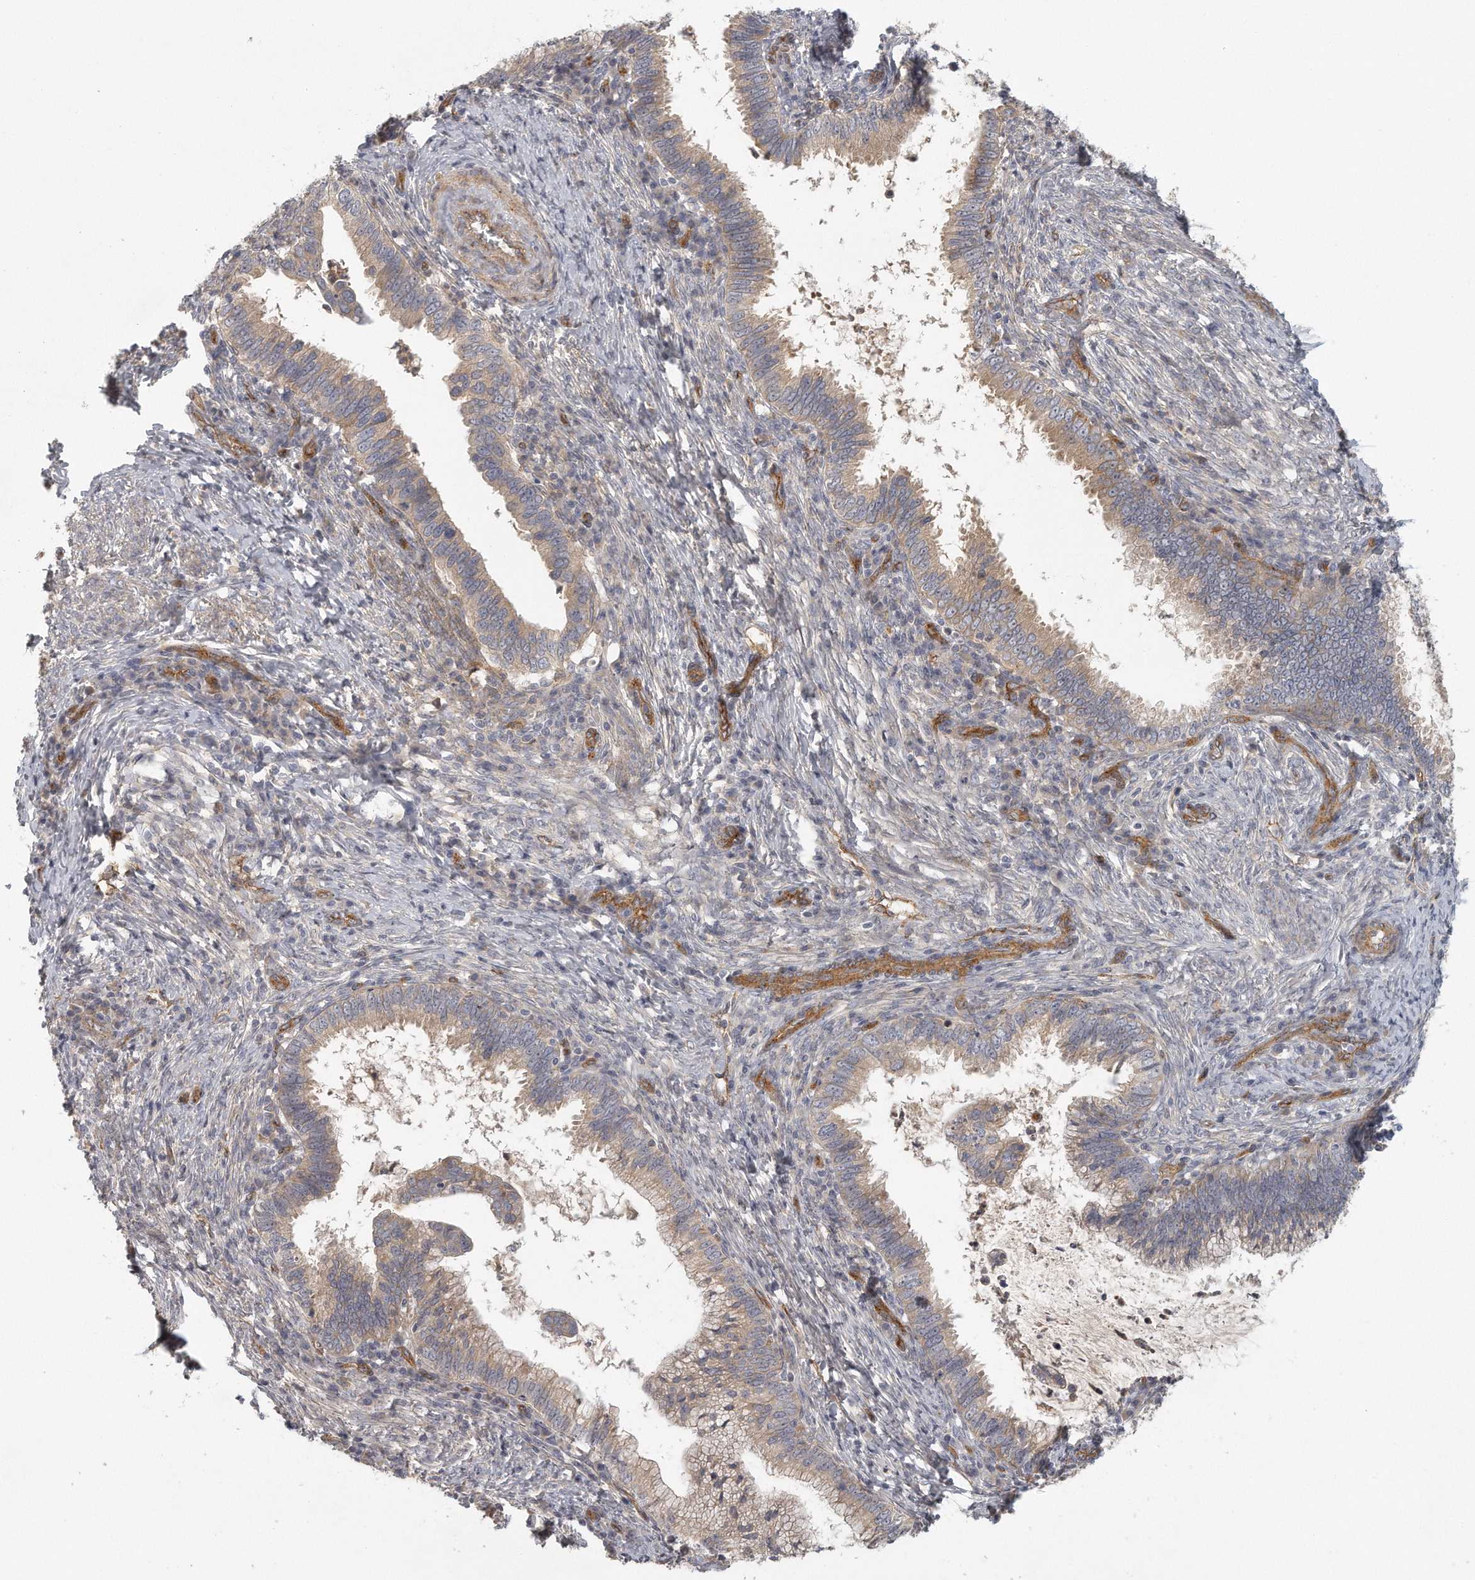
{"staining": {"intensity": "moderate", "quantity": ">75%", "location": "cytoplasmic/membranous"}, "tissue": "cervical cancer", "cell_type": "Tumor cells", "image_type": "cancer", "snomed": [{"axis": "morphology", "description": "Adenocarcinoma, NOS"}, {"axis": "topography", "description": "Cervix"}], "caption": "Immunohistochemistry (IHC) histopathology image of human cervical cancer stained for a protein (brown), which shows medium levels of moderate cytoplasmic/membranous staining in about >75% of tumor cells.", "gene": "MTERF4", "patient": {"sex": "female", "age": 36}}